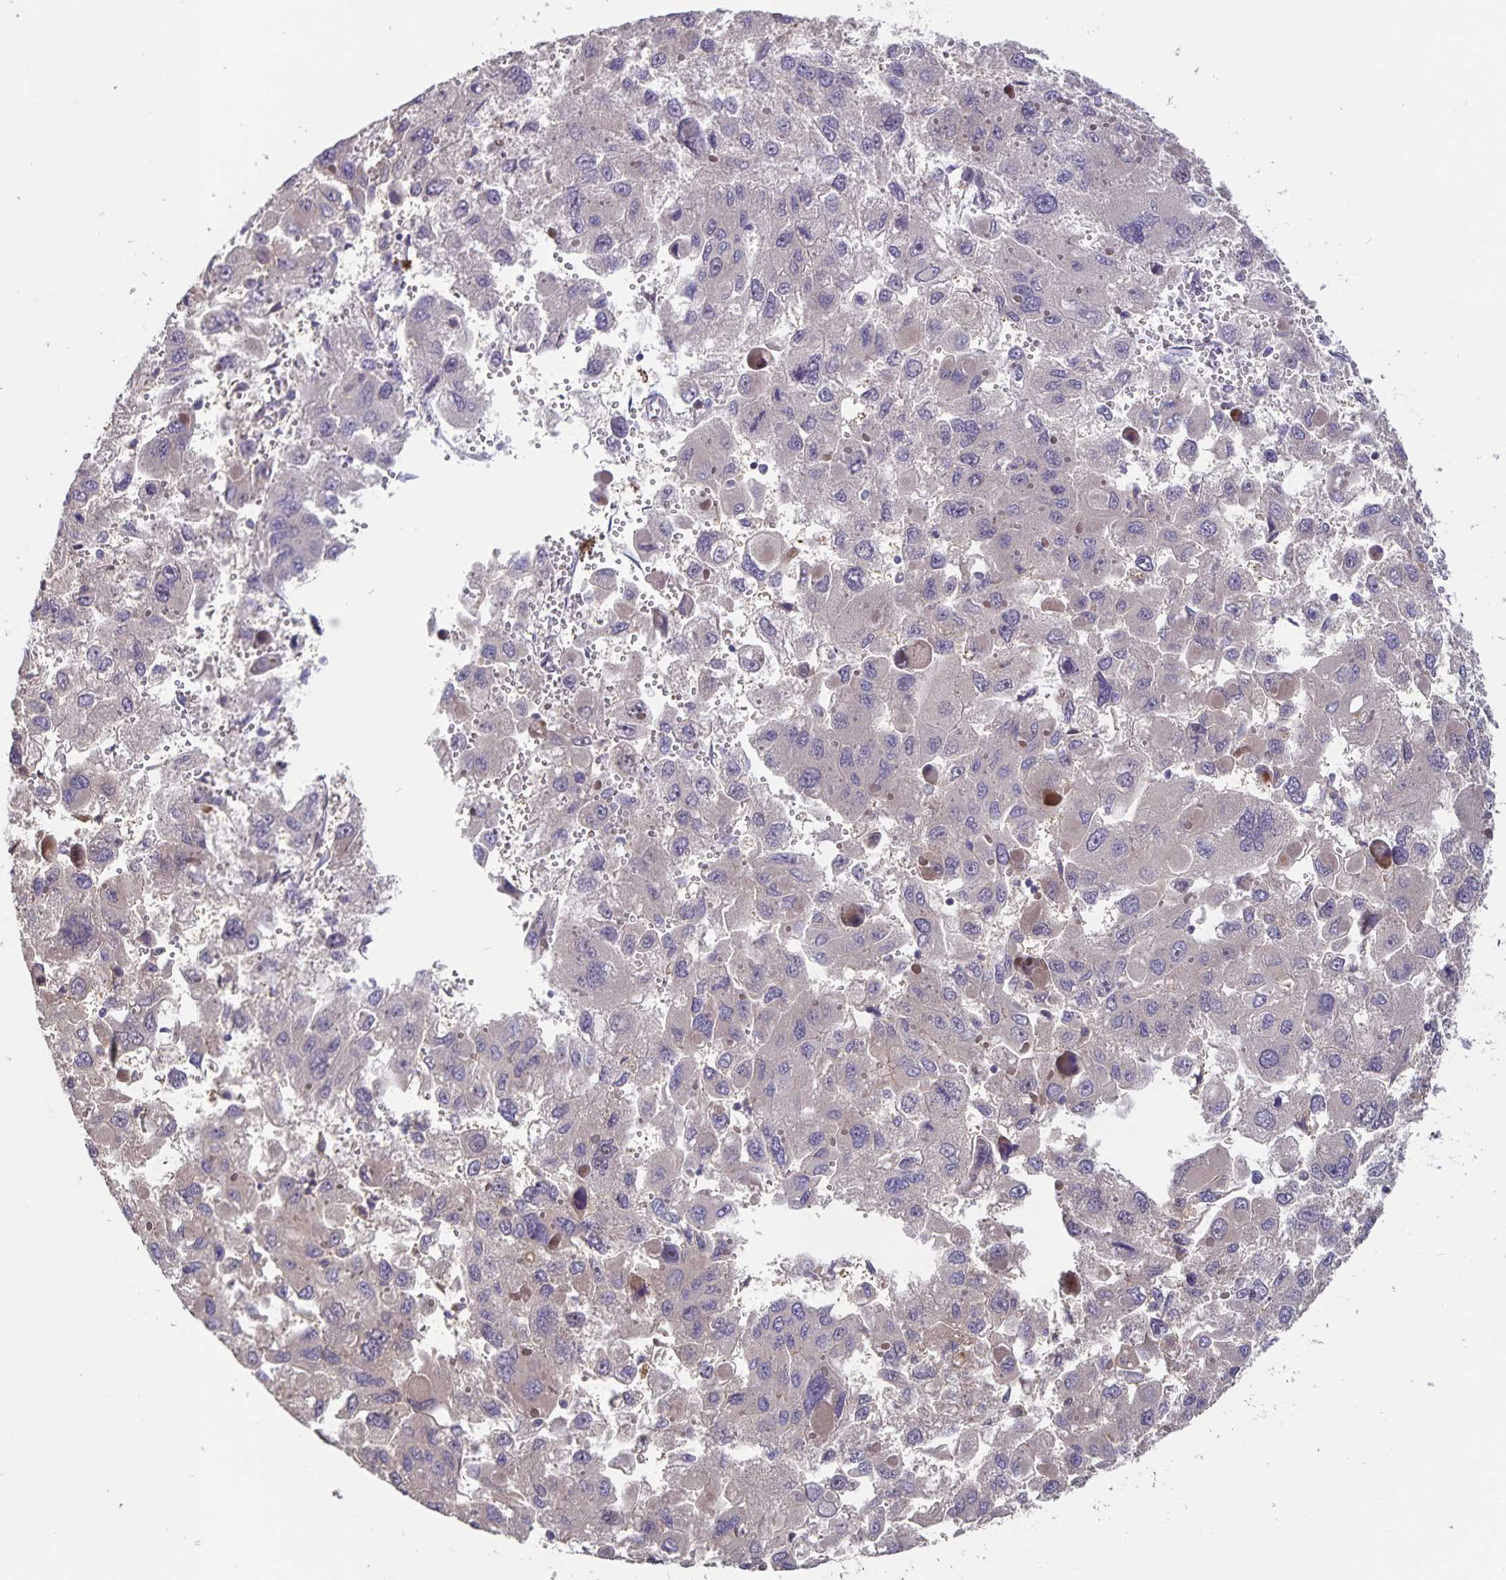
{"staining": {"intensity": "negative", "quantity": "none", "location": "none"}, "tissue": "liver cancer", "cell_type": "Tumor cells", "image_type": "cancer", "snomed": [{"axis": "morphology", "description": "Carcinoma, Hepatocellular, NOS"}, {"axis": "topography", "description": "Liver"}], "caption": "This image is of liver cancer stained with IHC to label a protein in brown with the nuclei are counter-stained blue. There is no expression in tumor cells.", "gene": "FBXL16", "patient": {"sex": "female", "age": 41}}